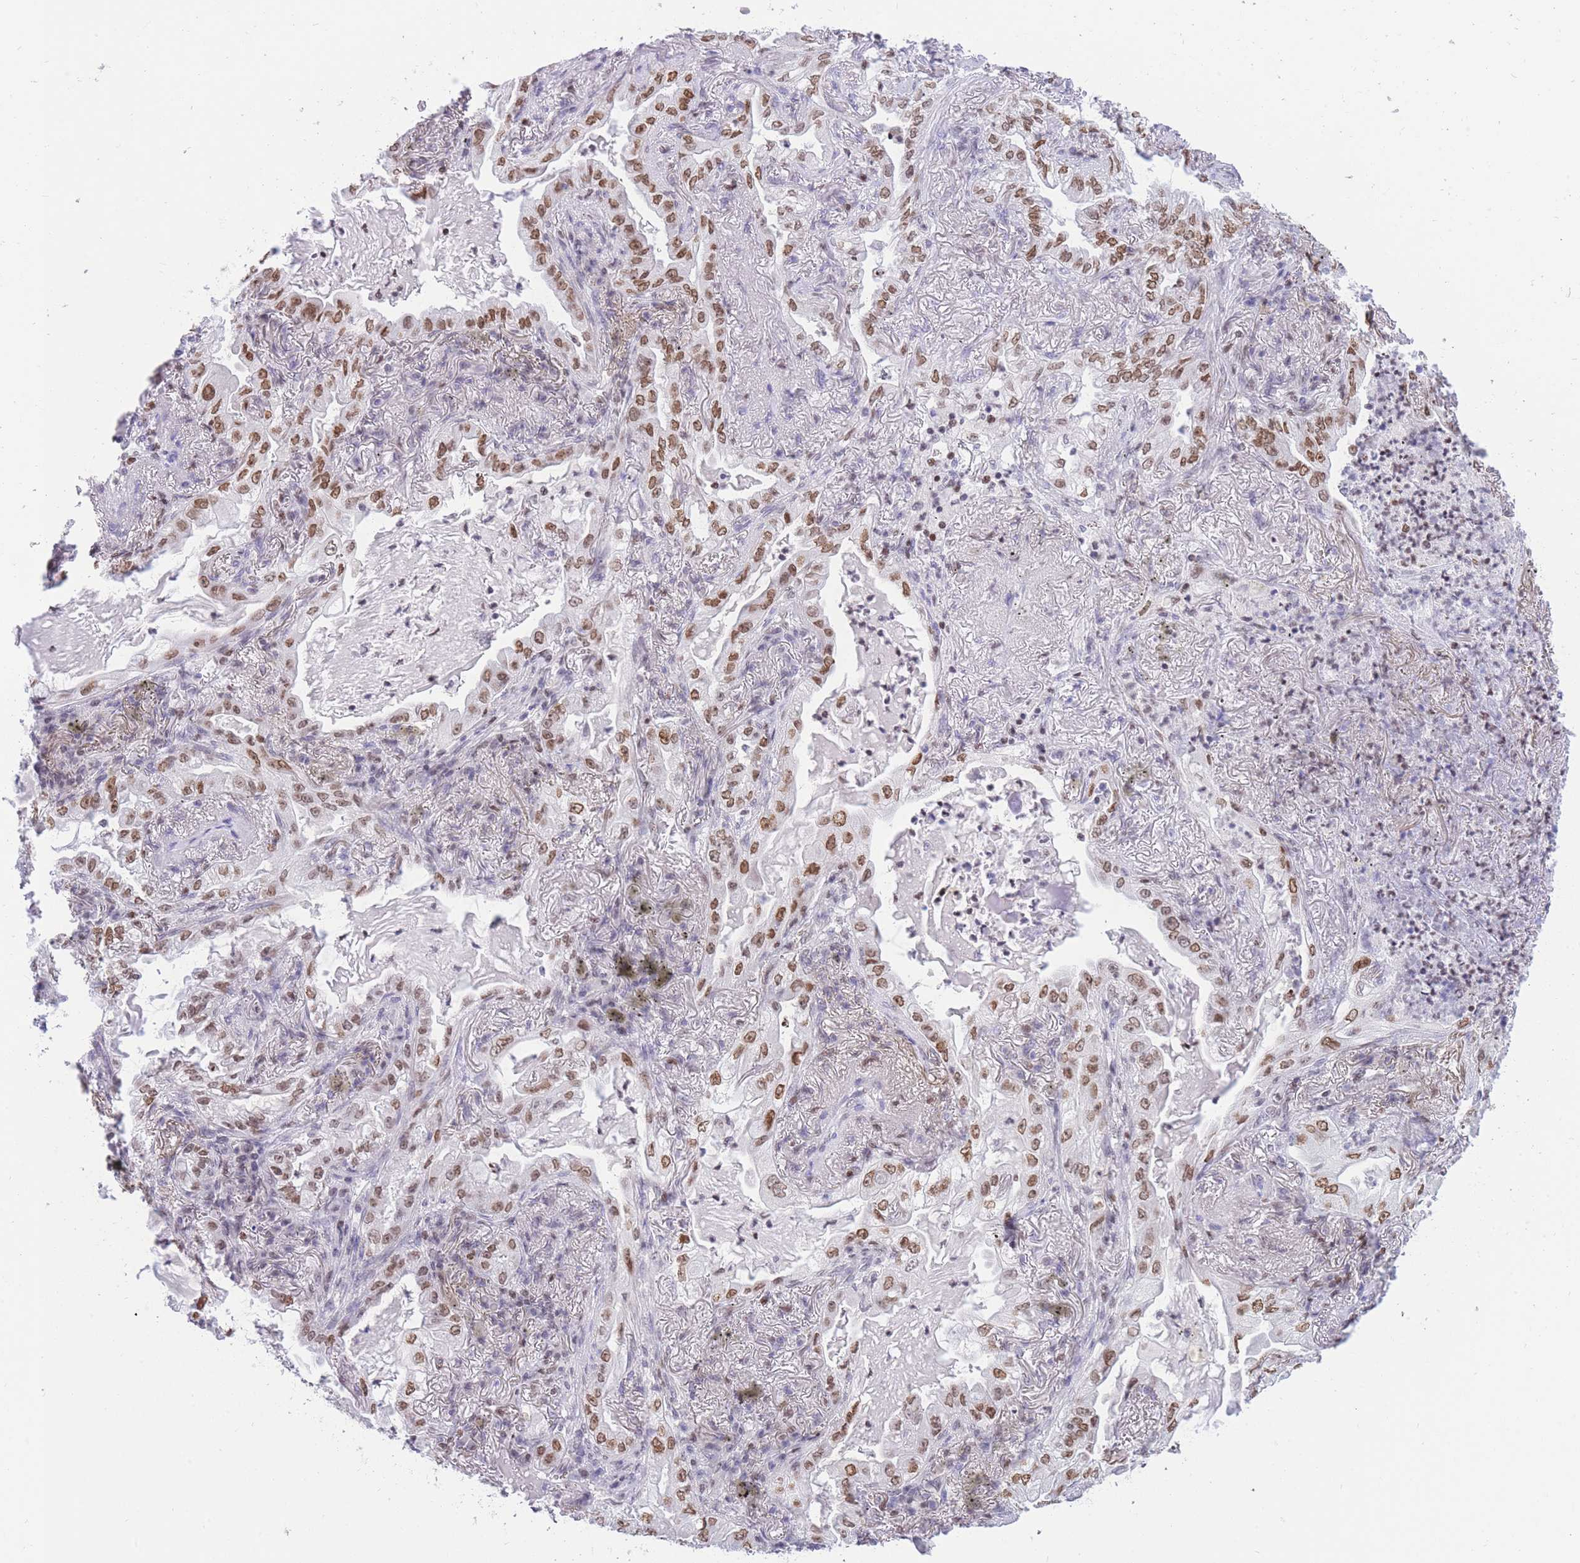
{"staining": {"intensity": "moderate", "quantity": ">75%", "location": "nuclear"}, "tissue": "lung cancer", "cell_type": "Tumor cells", "image_type": "cancer", "snomed": [{"axis": "morphology", "description": "Adenocarcinoma, NOS"}, {"axis": "topography", "description": "Lung"}], "caption": "IHC image of neoplastic tissue: human lung cancer (adenocarcinoma) stained using immunohistochemistry (IHC) exhibits medium levels of moderate protein expression localized specifically in the nuclear of tumor cells, appearing as a nuclear brown color.", "gene": "HMGN1", "patient": {"sex": "female", "age": 73}}